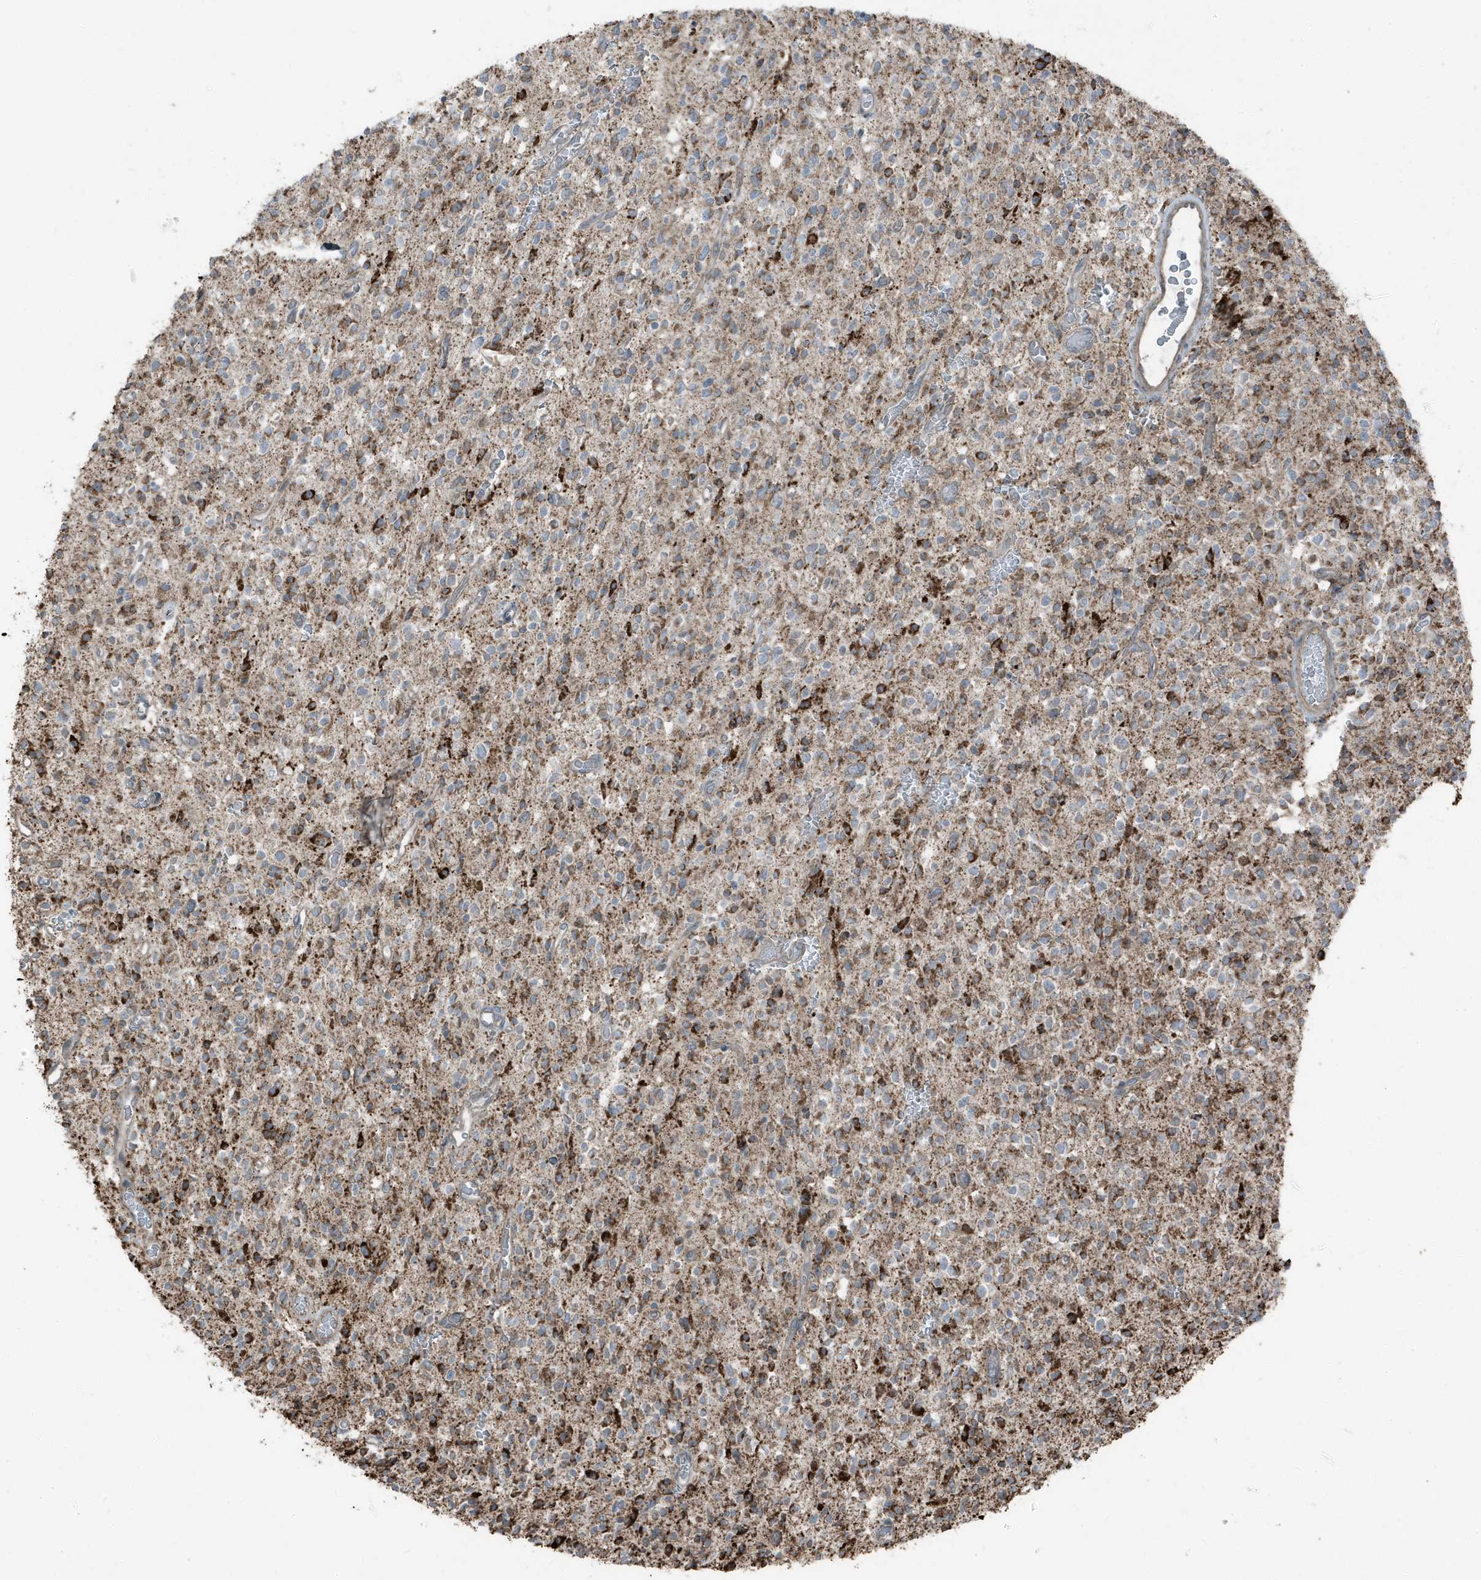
{"staining": {"intensity": "moderate", "quantity": "<25%", "location": "cytoplasmic/membranous"}, "tissue": "glioma", "cell_type": "Tumor cells", "image_type": "cancer", "snomed": [{"axis": "morphology", "description": "Glioma, malignant, High grade"}, {"axis": "topography", "description": "Brain"}], "caption": "IHC staining of glioma, which displays low levels of moderate cytoplasmic/membranous expression in about <25% of tumor cells indicating moderate cytoplasmic/membranous protein expression. The staining was performed using DAB (brown) for protein detection and nuclei were counterstained in hematoxylin (blue).", "gene": "AZI2", "patient": {"sex": "male", "age": 34}}